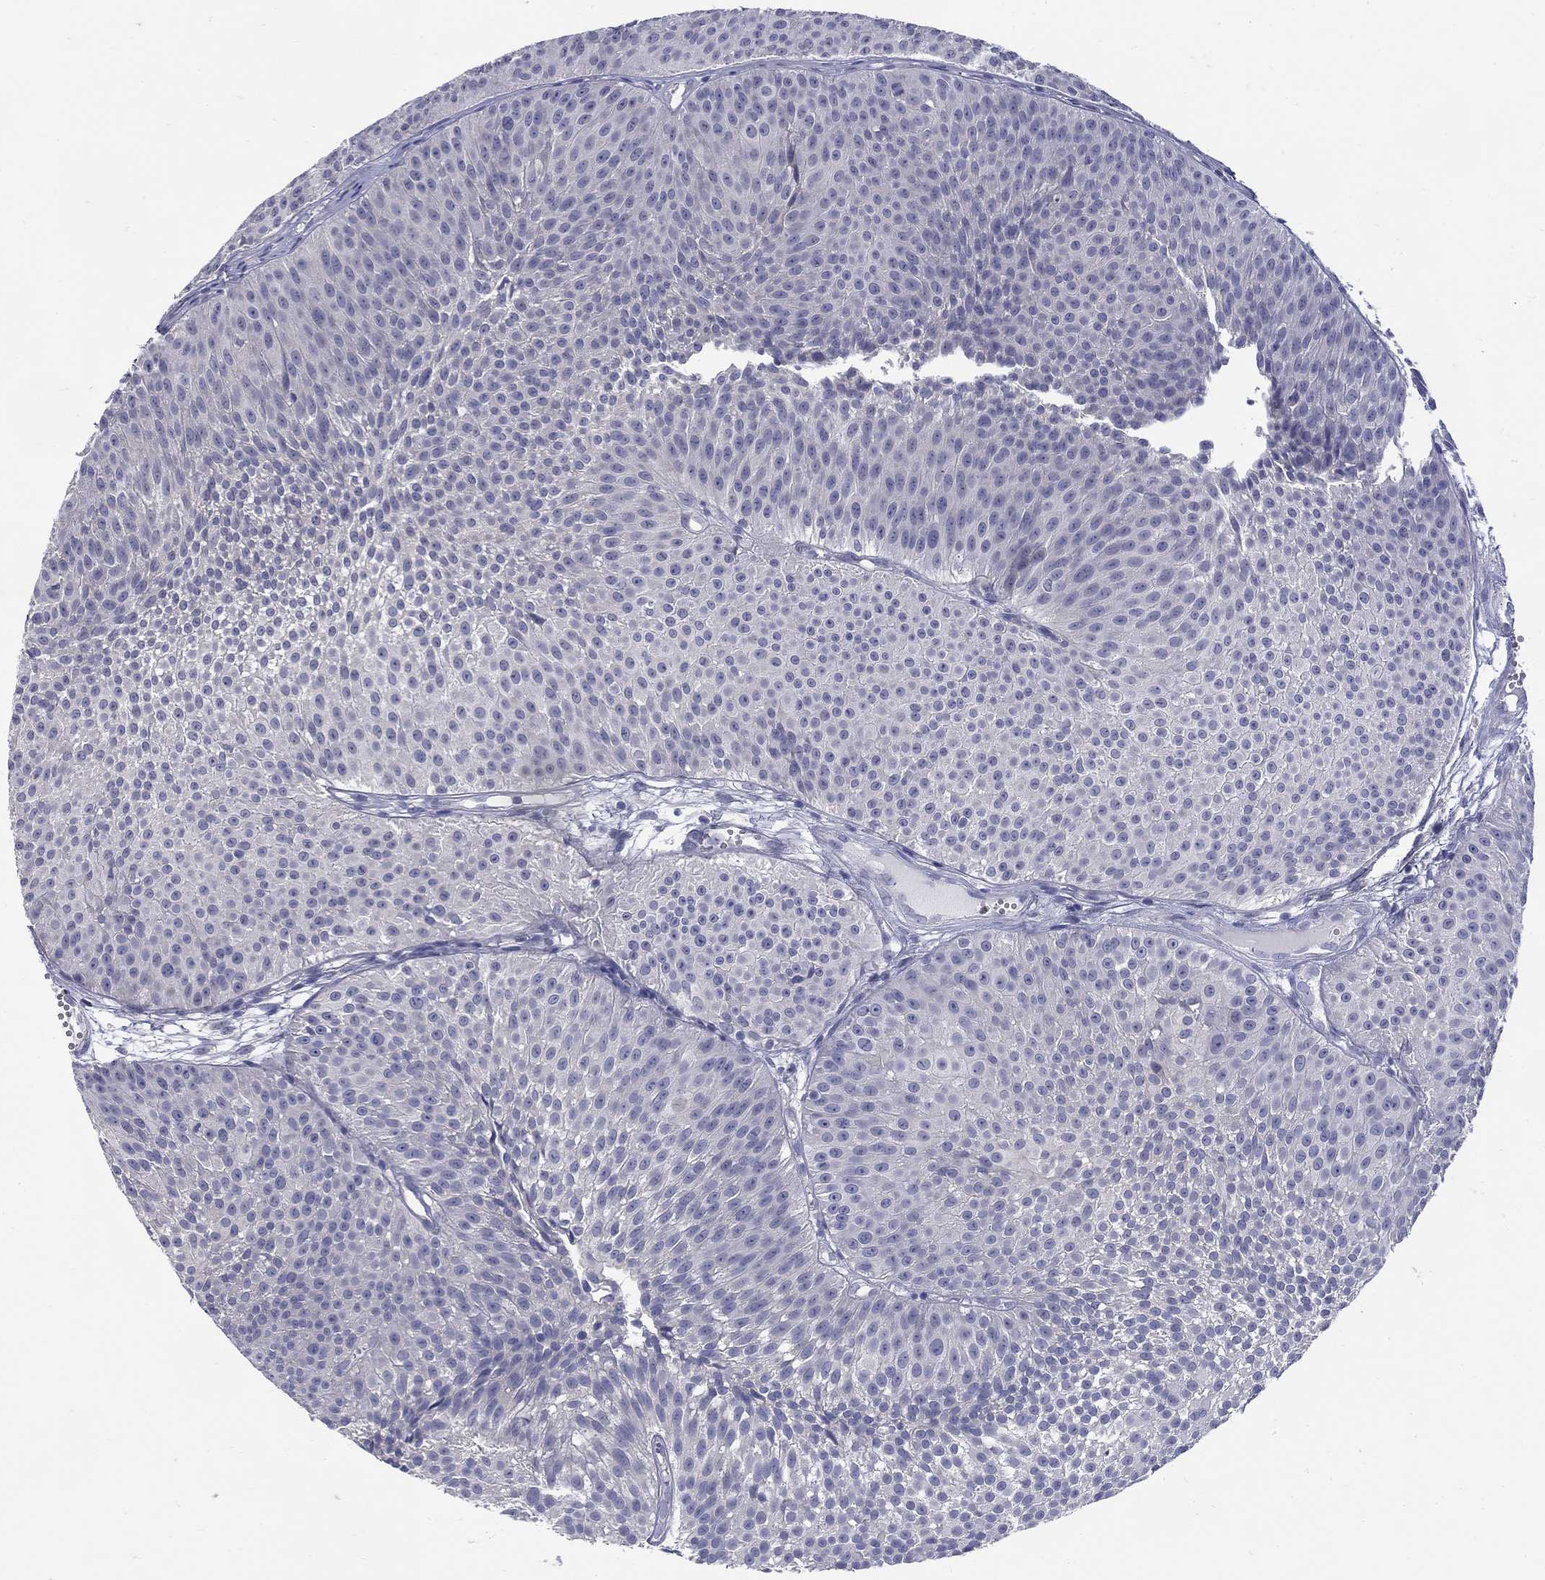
{"staining": {"intensity": "negative", "quantity": "none", "location": "none"}, "tissue": "urothelial cancer", "cell_type": "Tumor cells", "image_type": "cancer", "snomed": [{"axis": "morphology", "description": "Urothelial carcinoma, Low grade"}, {"axis": "topography", "description": "Urinary bladder"}], "caption": "An IHC photomicrograph of low-grade urothelial carcinoma is shown. There is no staining in tumor cells of low-grade urothelial carcinoma.", "gene": "ABCA4", "patient": {"sex": "male", "age": 63}}